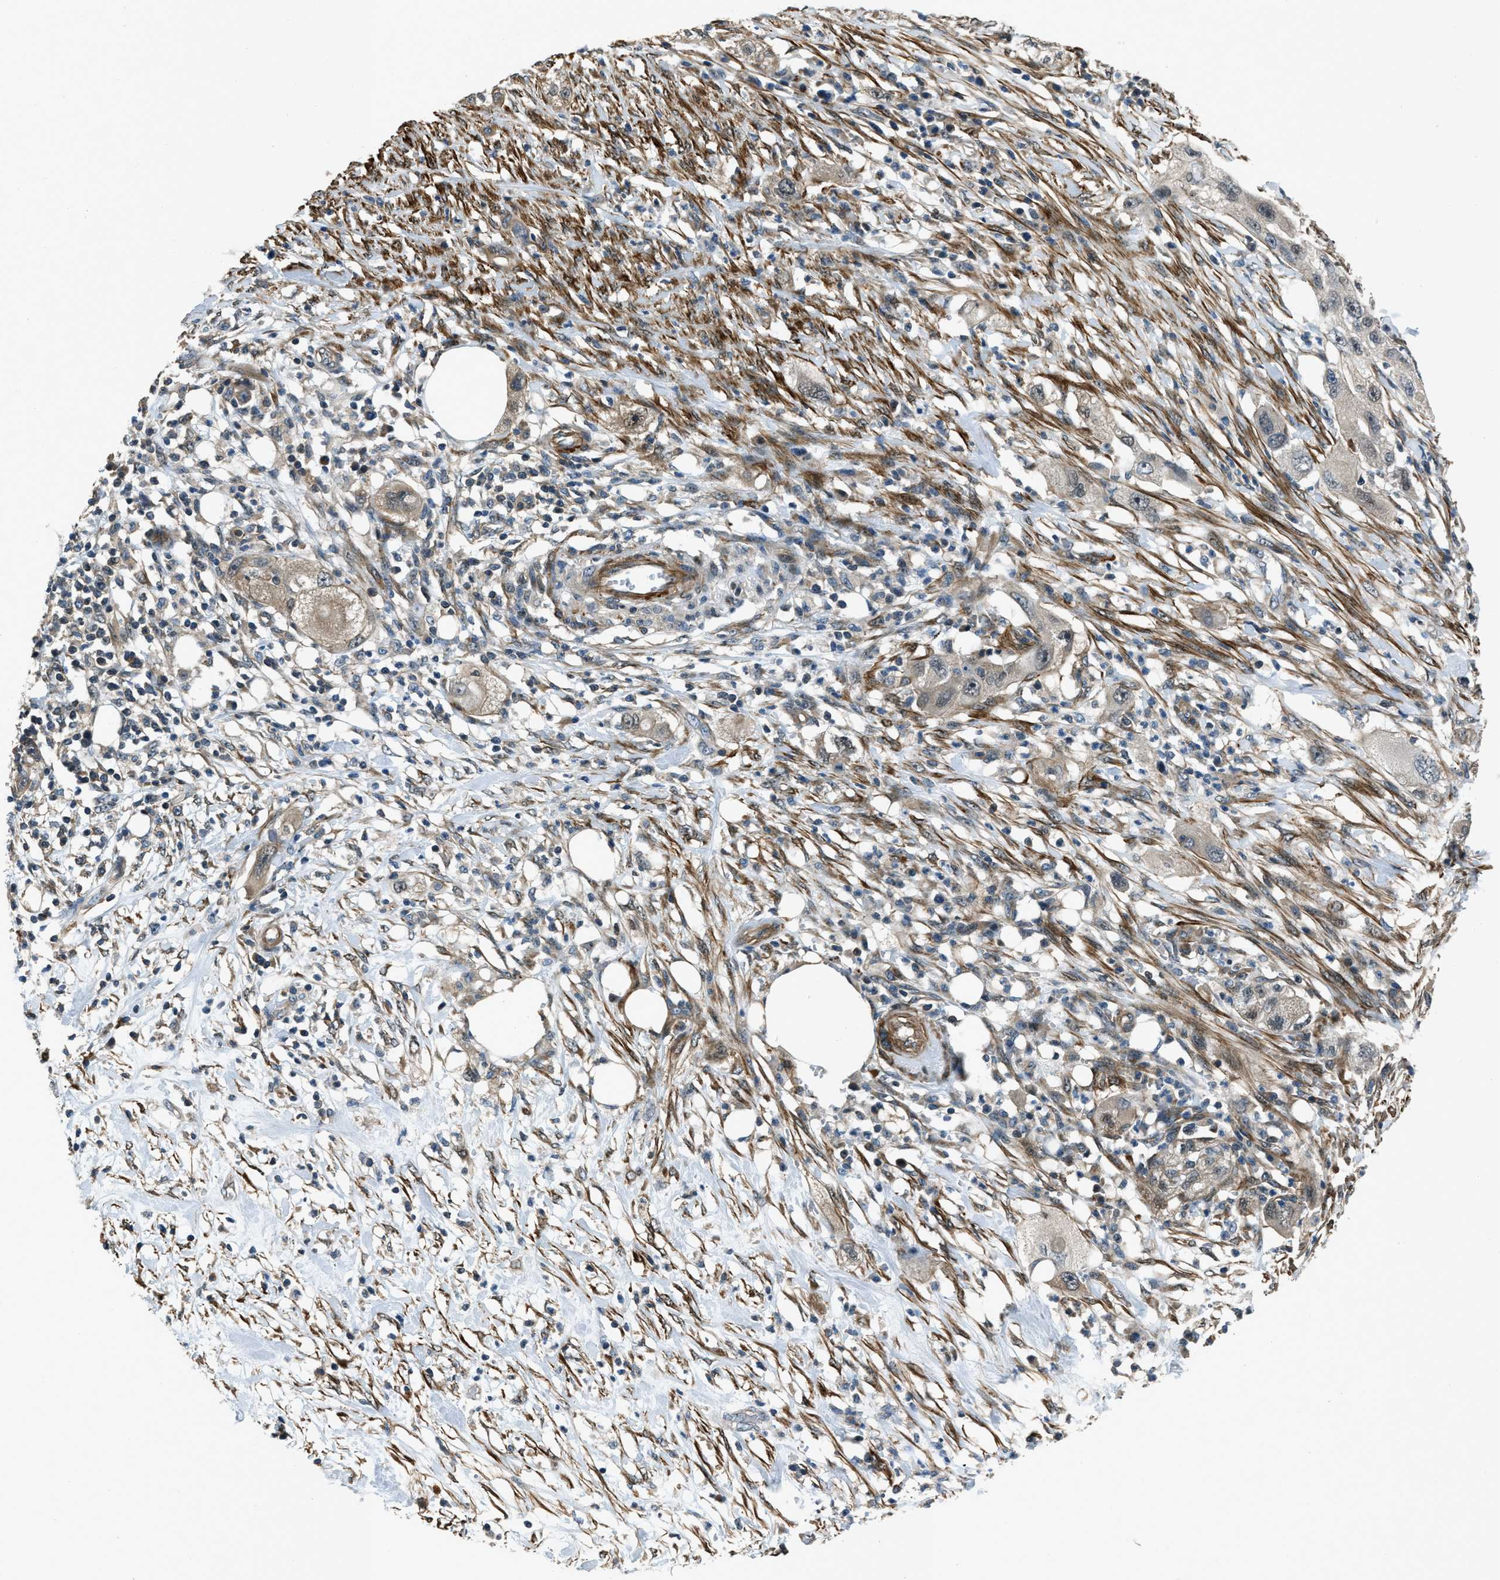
{"staining": {"intensity": "weak", "quantity": ">75%", "location": "cytoplasmic/membranous"}, "tissue": "pancreatic cancer", "cell_type": "Tumor cells", "image_type": "cancer", "snomed": [{"axis": "morphology", "description": "Adenocarcinoma, NOS"}, {"axis": "topography", "description": "Pancreas"}], "caption": "High-magnification brightfield microscopy of pancreatic cancer (adenocarcinoma) stained with DAB (3,3'-diaminobenzidine) (brown) and counterstained with hematoxylin (blue). tumor cells exhibit weak cytoplasmic/membranous positivity is appreciated in approximately>75% of cells.", "gene": "NUDCD3", "patient": {"sex": "female", "age": 78}}